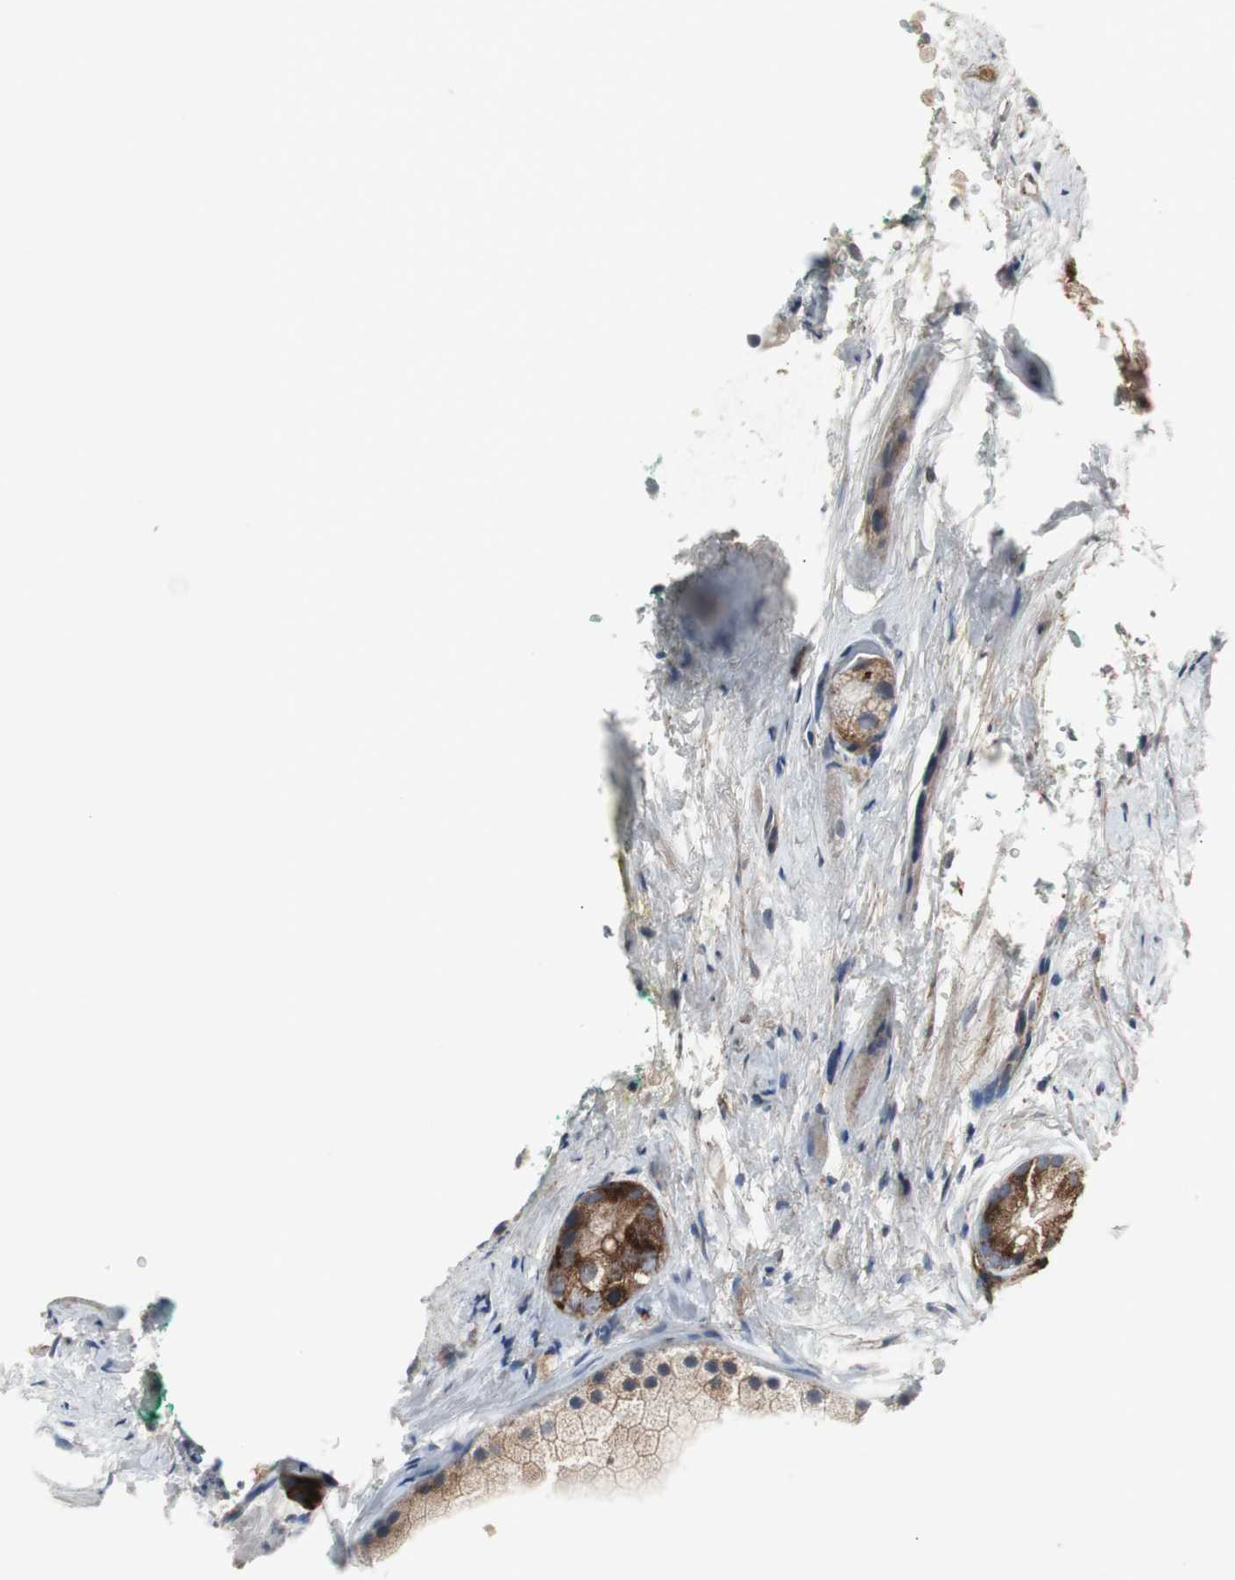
{"staining": {"intensity": "strong", "quantity": ">75%", "location": "cytoplasmic/membranous"}, "tissue": "prostate cancer", "cell_type": "Tumor cells", "image_type": "cancer", "snomed": [{"axis": "morphology", "description": "Adenocarcinoma, Low grade"}, {"axis": "topography", "description": "Prostate"}], "caption": "Prostate cancer tissue displays strong cytoplasmic/membranous expression in about >75% of tumor cells", "gene": "GBA1", "patient": {"sex": "male", "age": 69}}